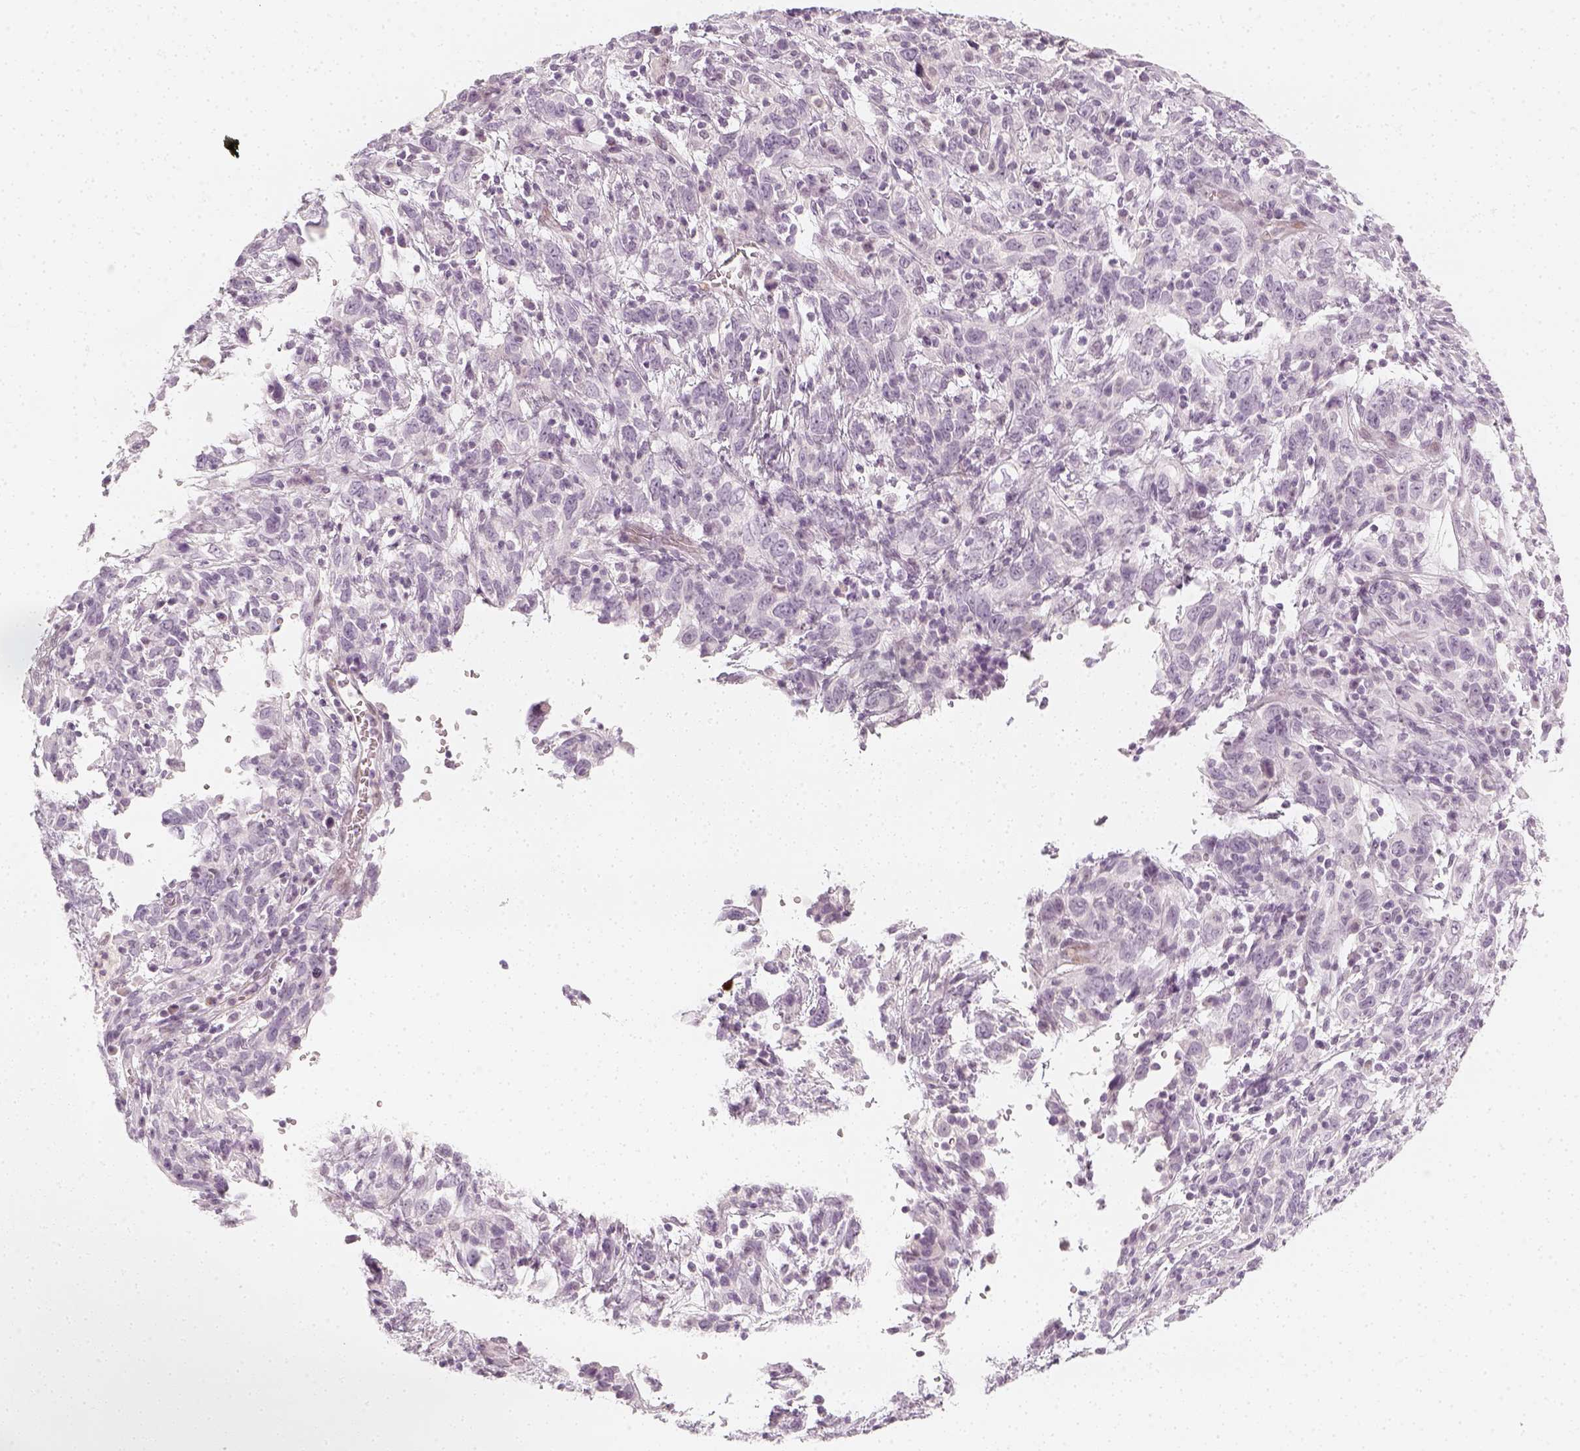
{"staining": {"intensity": "negative", "quantity": "none", "location": "none"}, "tissue": "cervical cancer", "cell_type": "Tumor cells", "image_type": "cancer", "snomed": [{"axis": "morphology", "description": "Adenocarcinoma, NOS"}, {"axis": "topography", "description": "Cervix"}], "caption": "DAB (3,3'-diaminobenzidine) immunohistochemical staining of adenocarcinoma (cervical) exhibits no significant staining in tumor cells.", "gene": "KRTAP2-1", "patient": {"sex": "female", "age": 40}}